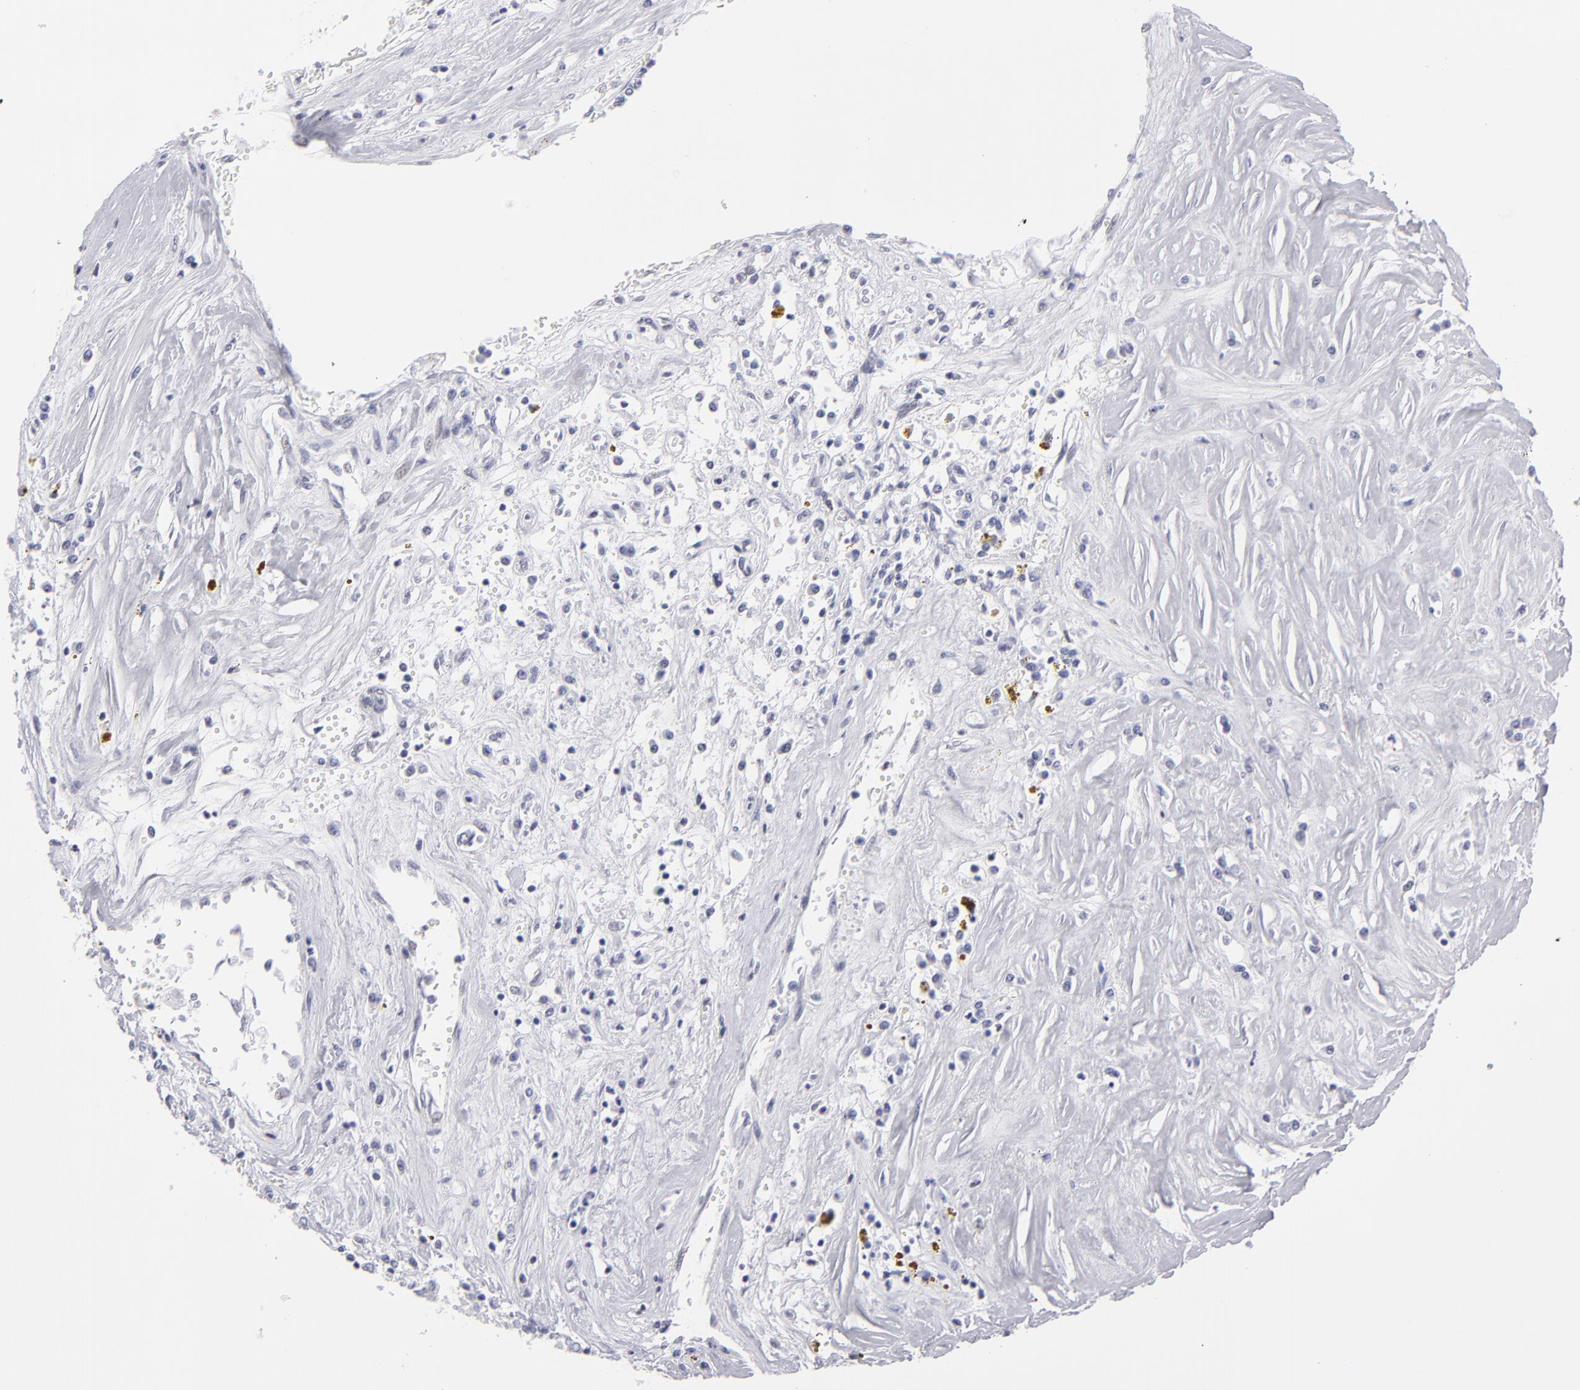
{"staining": {"intensity": "negative", "quantity": "none", "location": "none"}, "tissue": "renal cancer", "cell_type": "Tumor cells", "image_type": "cancer", "snomed": [{"axis": "morphology", "description": "Adenocarcinoma, NOS"}, {"axis": "topography", "description": "Kidney"}], "caption": "Tumor cells show no significant expression in renal cancer.", "gene": "ALDOB", "patient": {"sex": "male", "age": 78}}